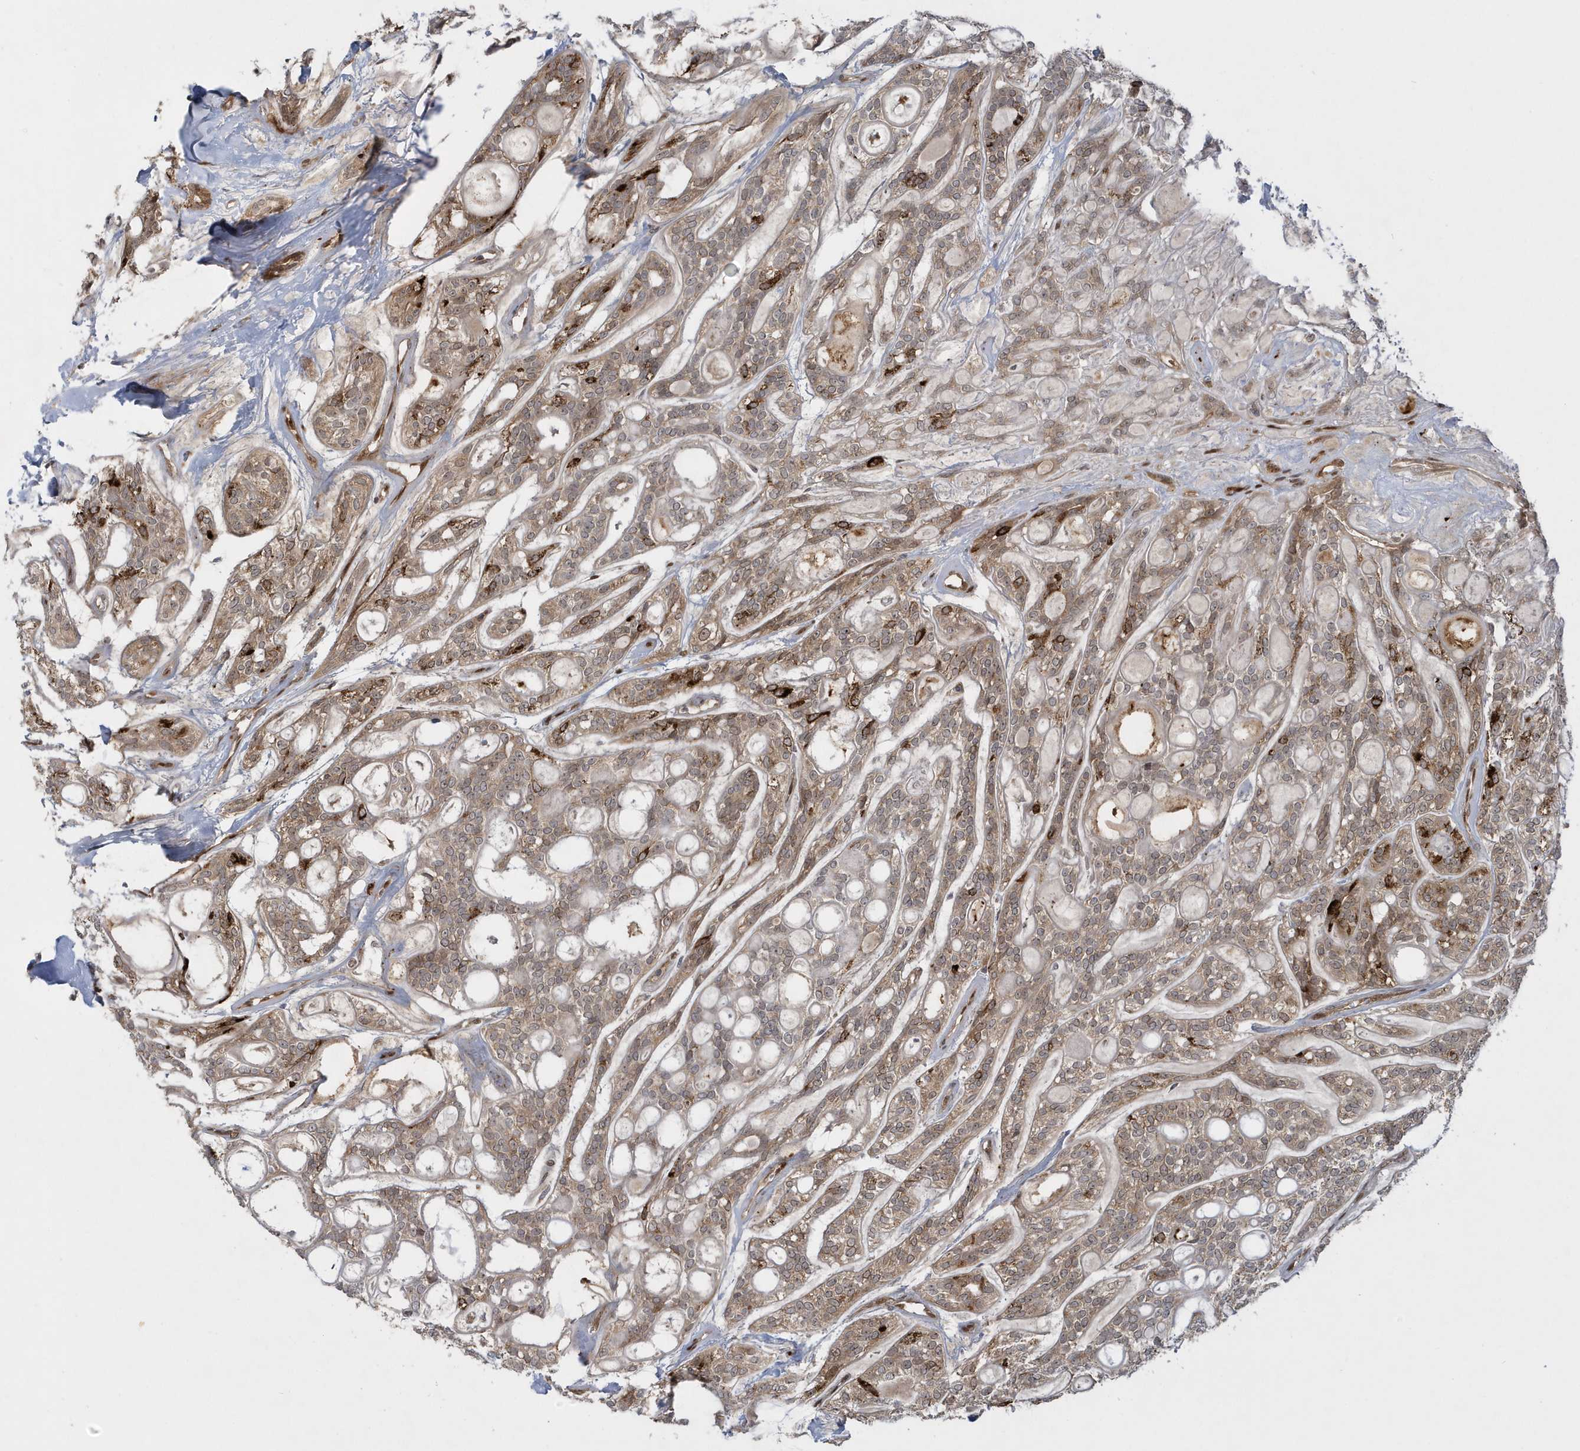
{"staining": {"intensity": "moderate", "quantity": ">75%", "location": "cytoplasmic/membranous"}, "tissue": "head and neck cancer", "cell_type": "Tumor cells", "image_type": "cancer", "snomed": [{"axis": "morphology", "description": "Adenocarcinoma, NOS"}, {"axis": "topography", "description": "Head-Neck"}], "caption": "Human adenocarcinoma (head and neck) stained for a protein (brown) displays moderate cytoplasmic/membranous positive expression in about >75% of tumor cells.", "gene": "ATG4A", "patient": {"sex": "male", "age": 66}}